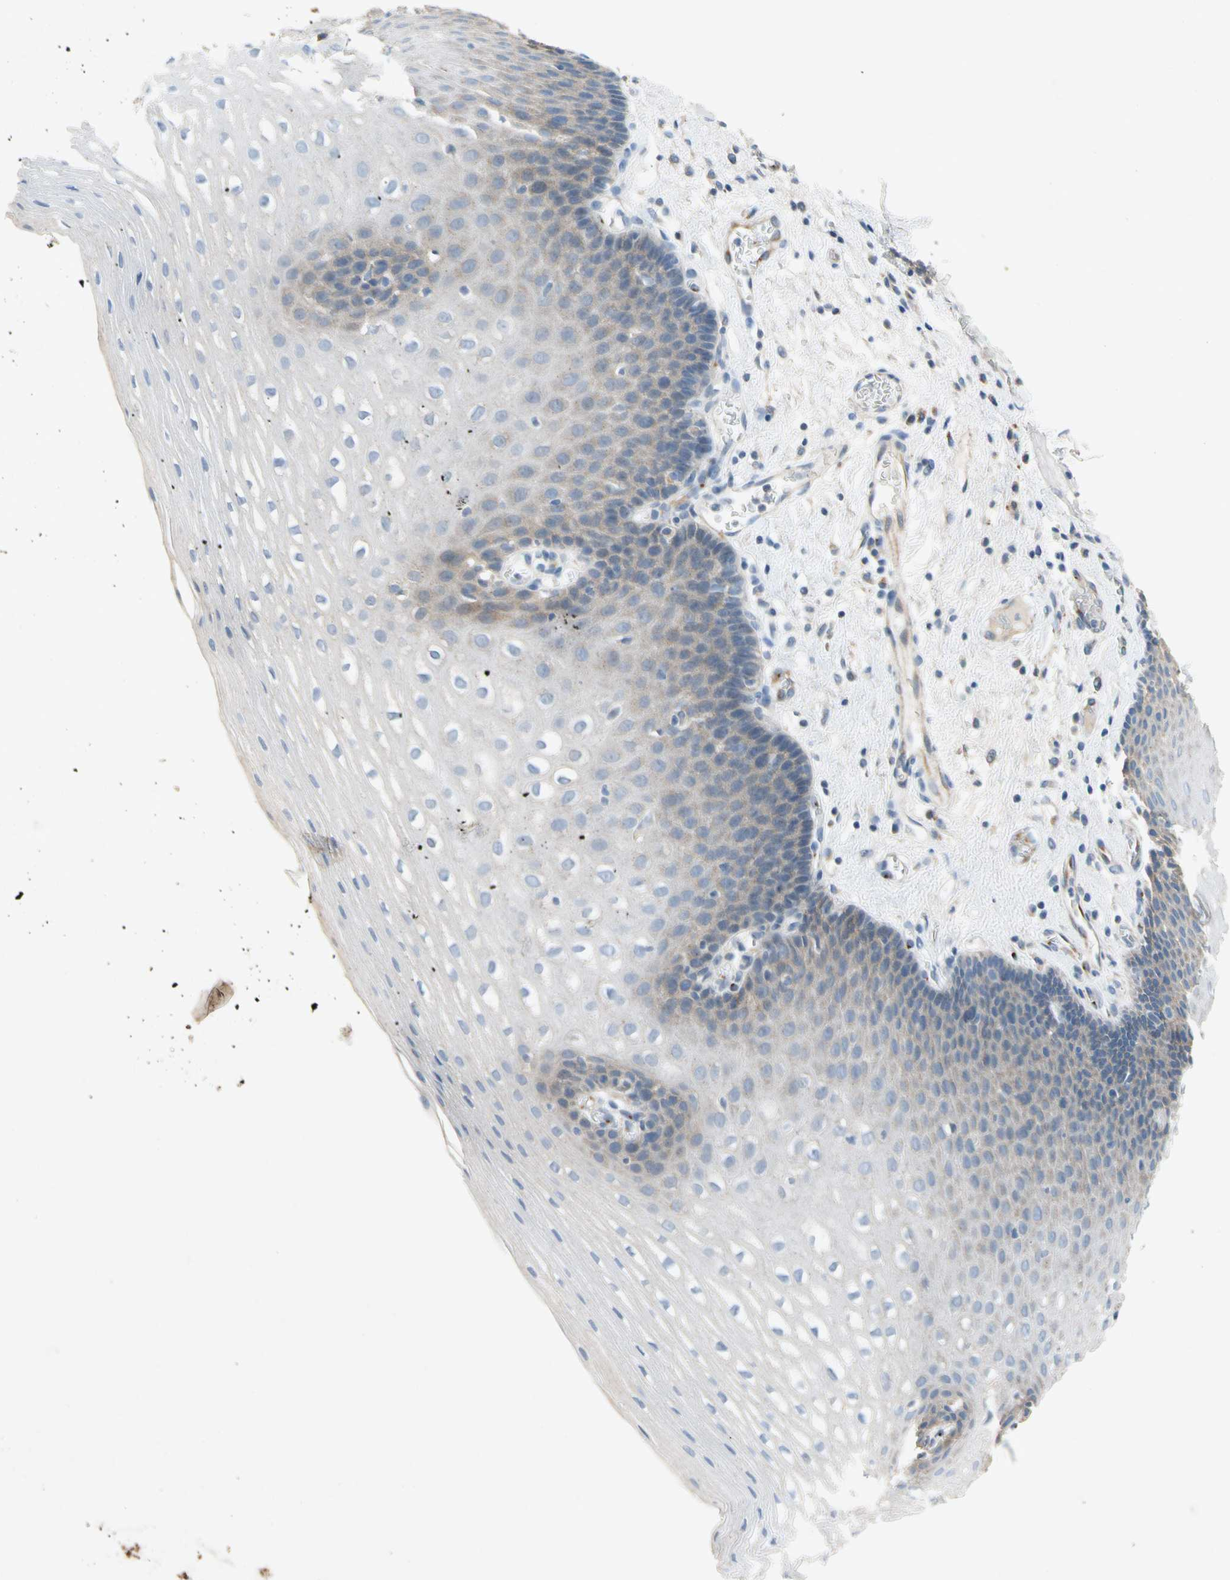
{"staining": {"intensity": "weak", "quantity": "<25%", "location": "cytoplasmic/membranous"}, "tissue": "esophagus", "cell_type": "Squamous epithelial cells", "image_type": "normal", "snomed": [{"axis": "morphology", "description": "Normal tissue, NOS"}, {"axis": "topography", "description": "Esophagus"}], "caption": "Immunohistochemistry (IHC) micrograph of normal human esophagus stained for a protein (brown), which shows no staining in squamous epithelial cells.", "gene": "GASK1B", "patient": {"sex": "male", "age": 48}}